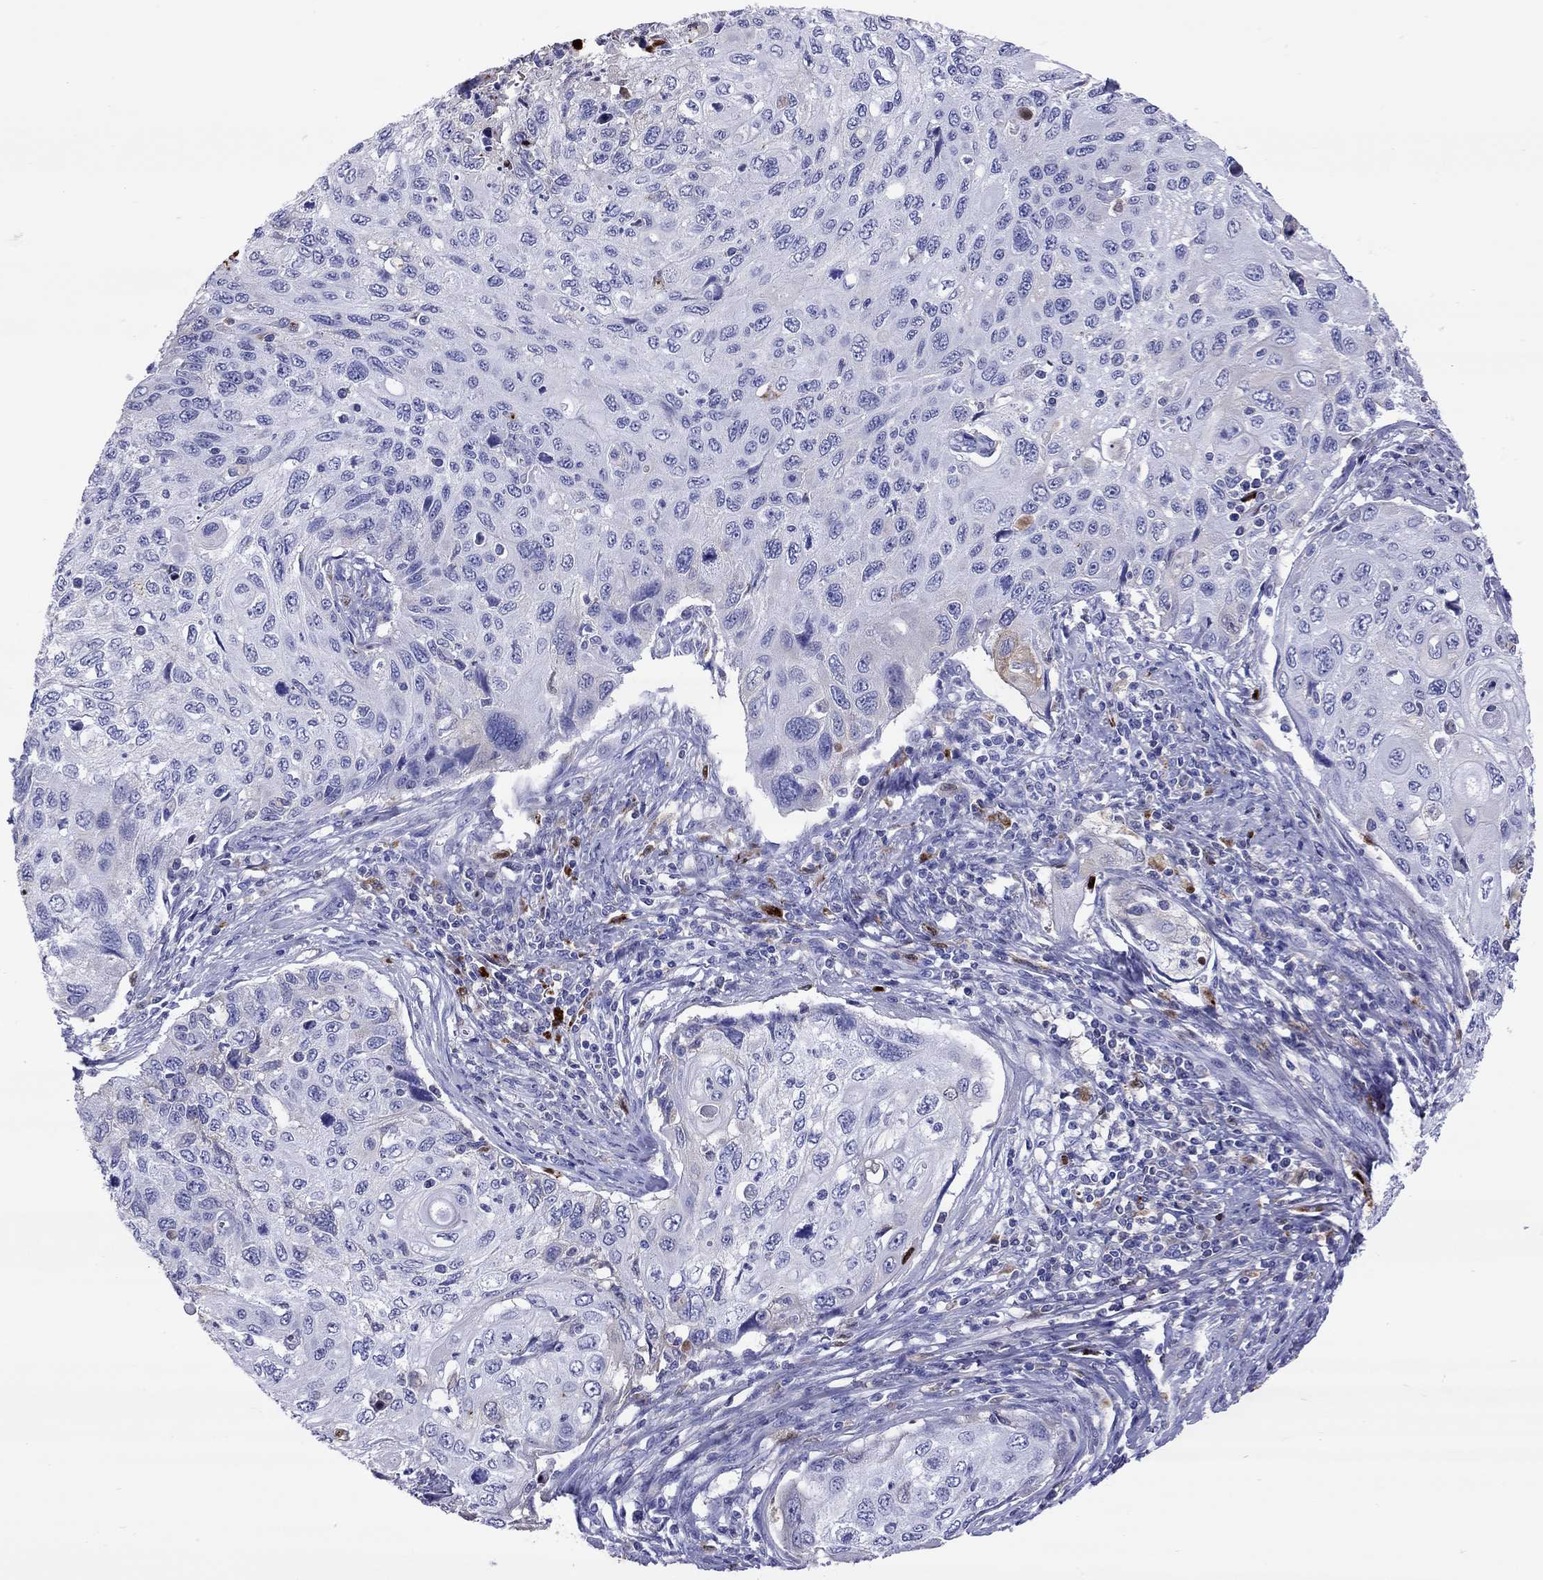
{"staining": {"intensity": "negative", "quantity": "none", "location": "none"}, "tissue": "cervical cancer", "cell_type": "Tumor cells", "image_type": "cancer", "snomed": [{"axis": "morphology", "description": "Squamous cell carcinoma, NOS"}, {"axis": "topography", "description": "Cervix"}], "caption": "High magnification brightfield microscopy of cervical cancer (squamous cell carcinoma) stained with DAB (brown) and counterstained with hematoxylin (blue): tumor cells show no significant positivity.", "gene": "SERPINA3", "patient": {"sex": "female", "age": 70}}